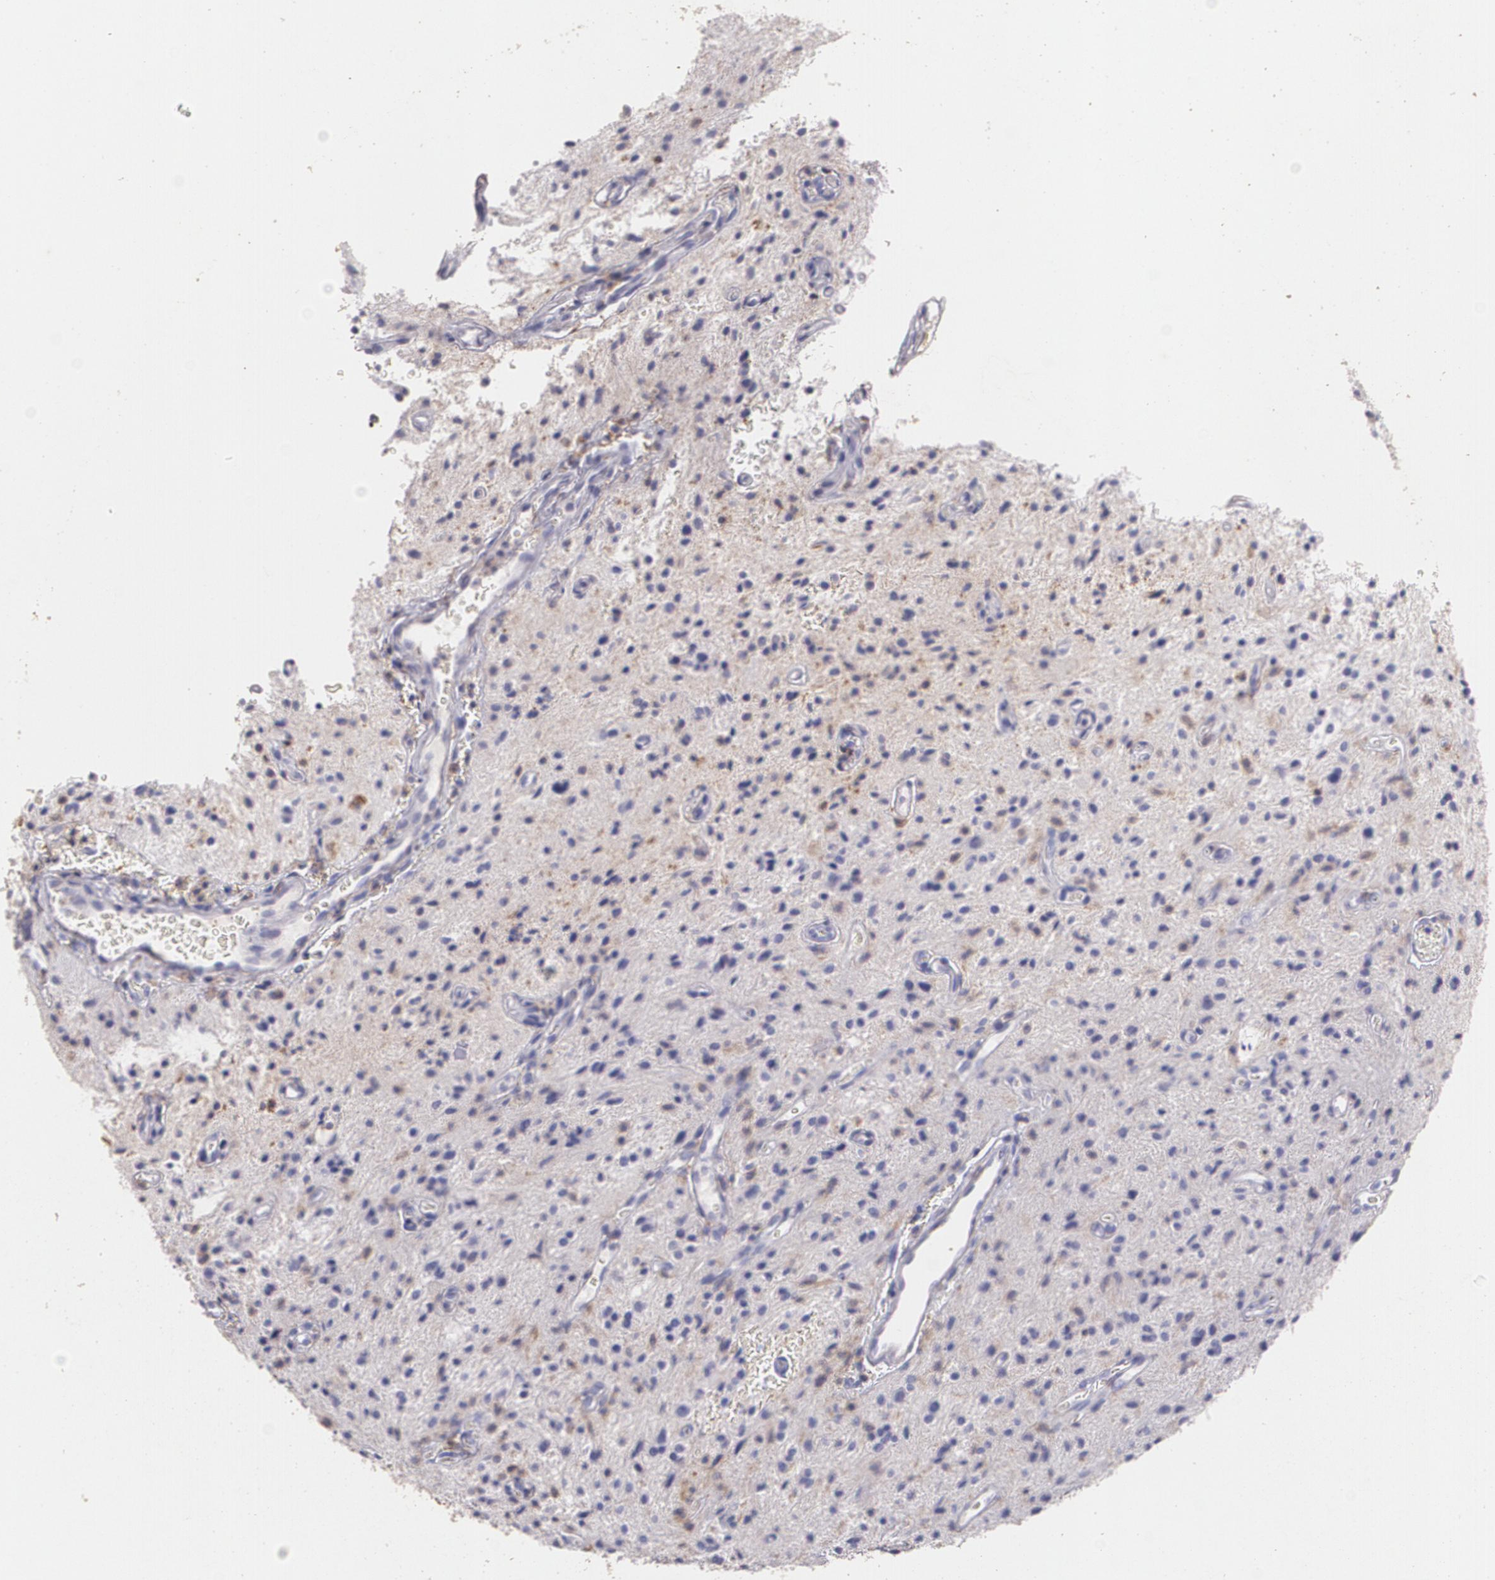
{"staining": {"intensity": "negative", "quantity": "none", "location": "none"}, "tissue": "glioma", "cell_type": "Tumor cells", "image_type": "cancer", "snomed": [{"axis": "morphology", "description": "Glioma, malignant, NOS"}, {"axis": "topography", "description": "Cerebellum"}], "caption": "DAB (3,3'-diaminobenzidine) immunohistochemical staining of human glioma (malignant) exhibits no significant expression in tumor cells.", "gene": "TGFBR1", "patient": {"sex": "female", "age": 10}}